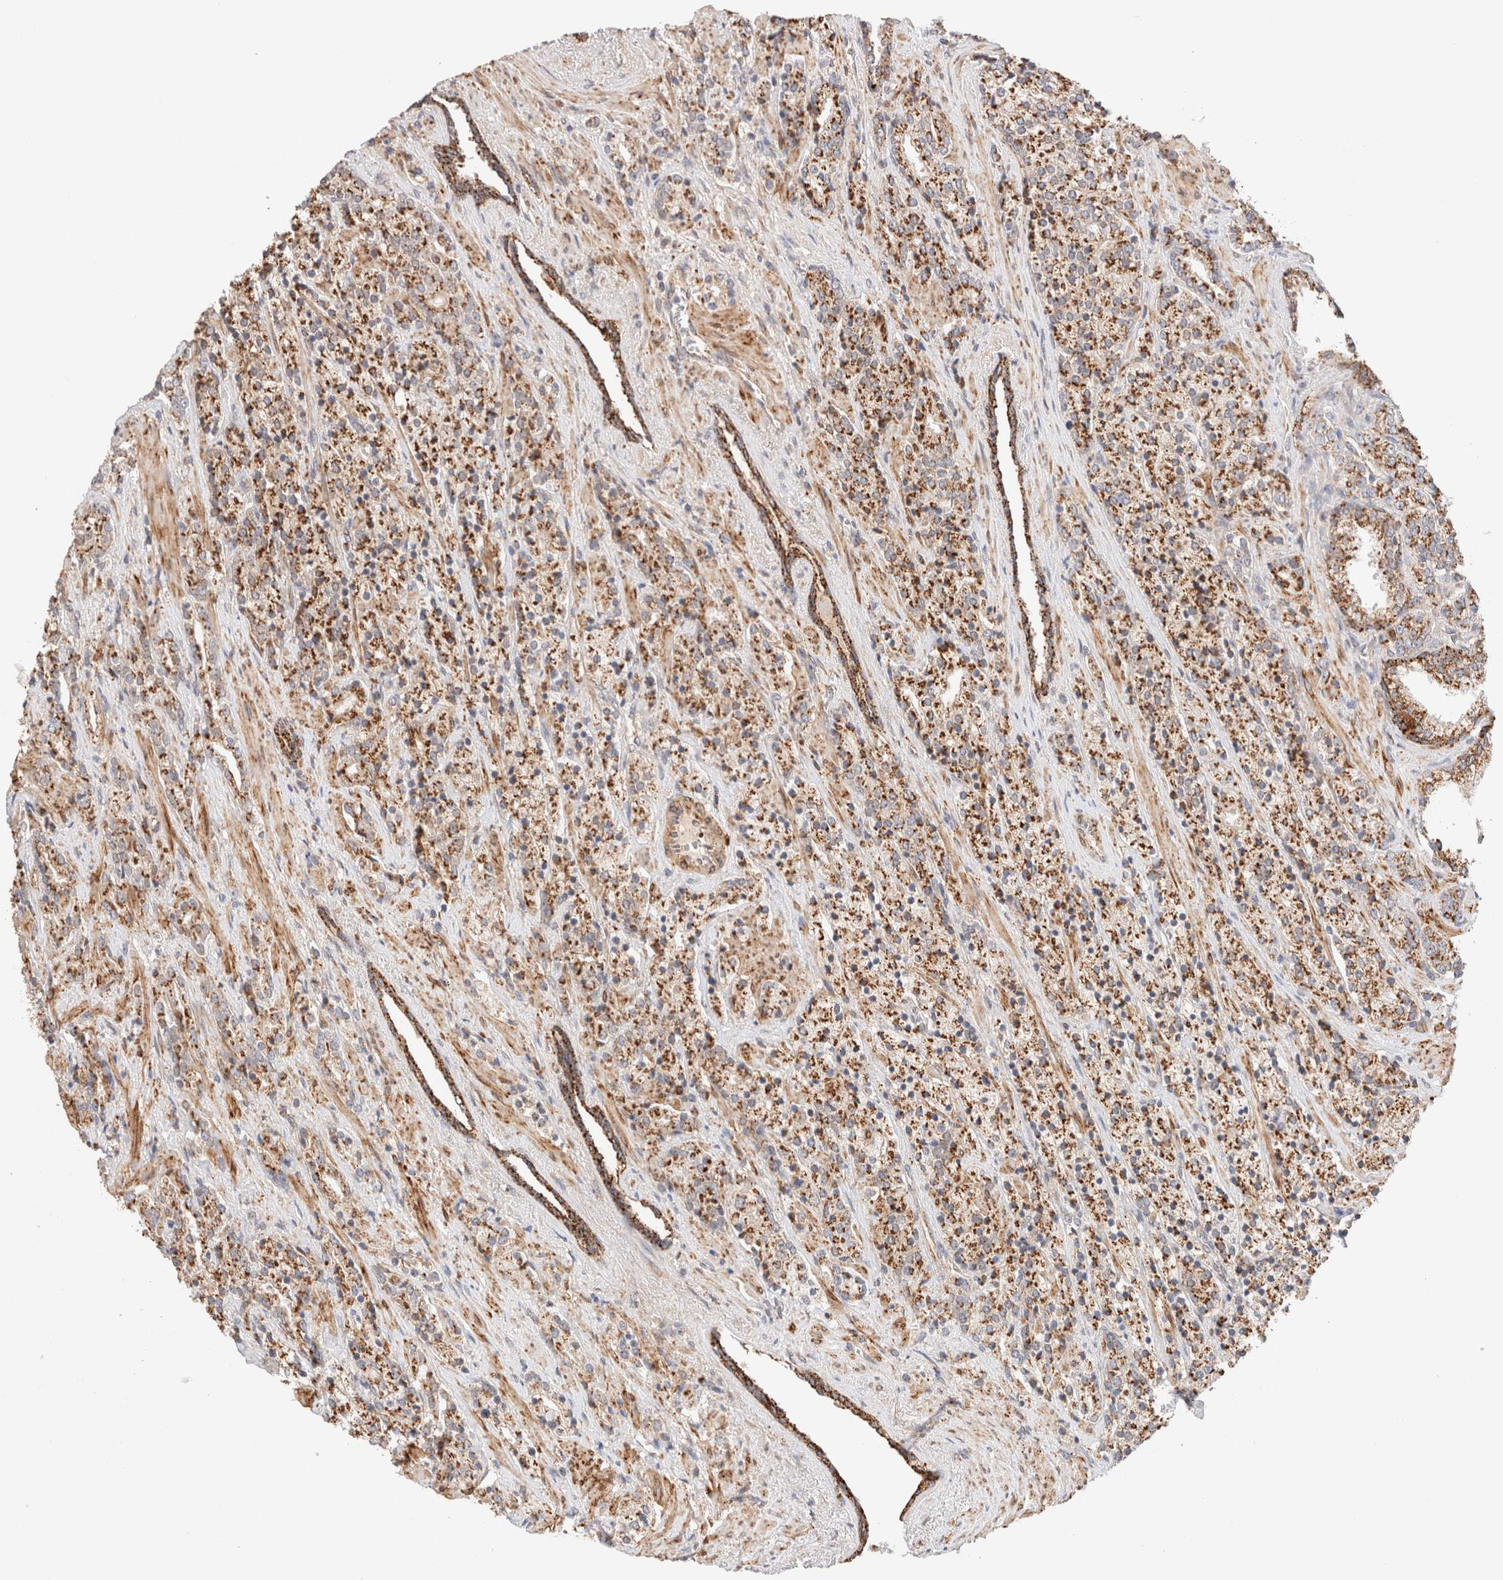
{"staining": {"intensity": "moderate", "quantity": ">75%", "location": "cytoplasmic/membranous"}, "tissue": "prostate cancer", "cell_type": "Tumor cells", "image_type": "cancer", "snomed": [{"axis": "morphology", "description": "Adenocarcinoma, High grade"}, {"axis": "topography", "description": "Prostate"}], "caption": "This is a histology image of IHC staining of high-grade adenocarcinoma (prostate), which shows moderate staining in the cytoplasmic/membranous of tumor cells.", "gene": "RABEPK", "patient": {"sex": "male", "age": 71}}